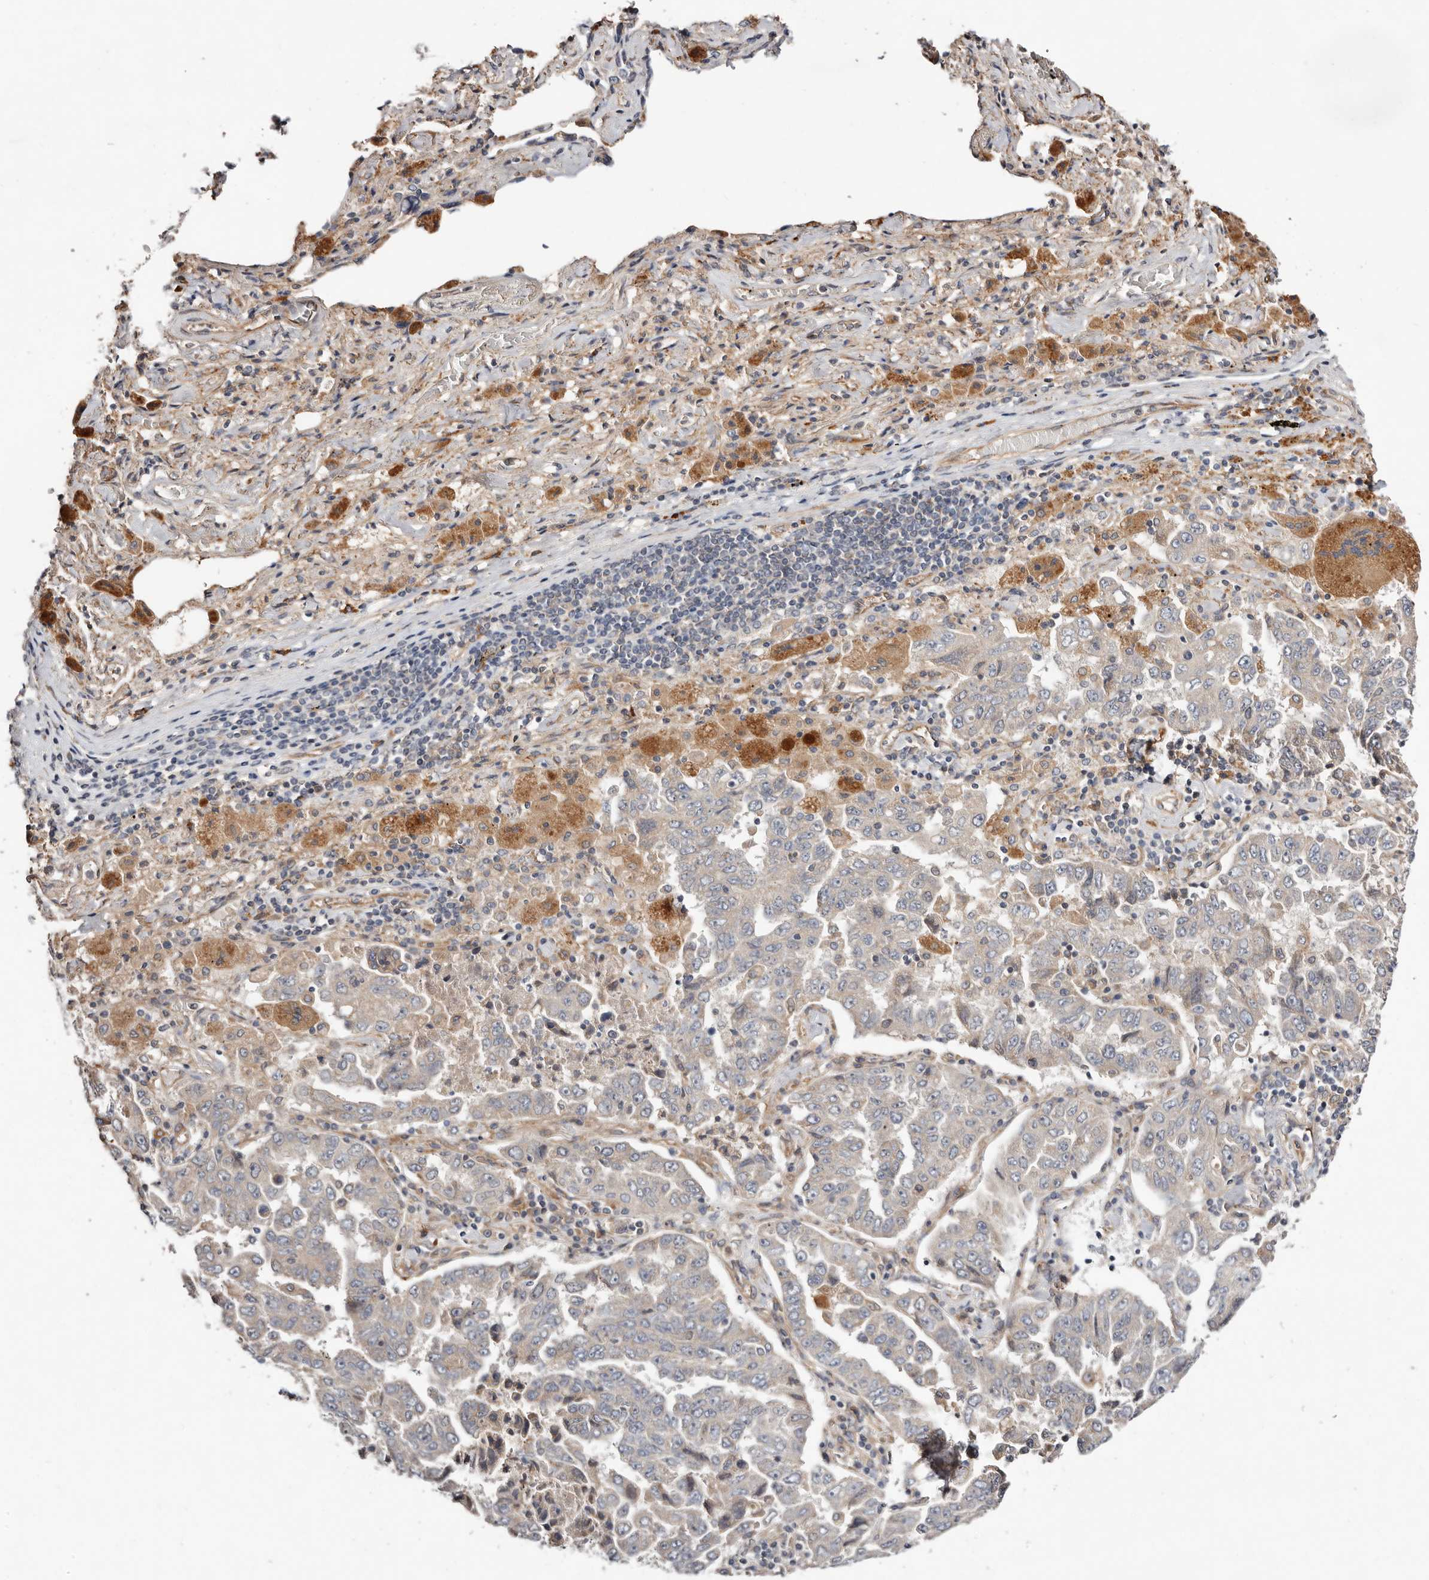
{"staining": {"intensity": "negative", "quantity": "none", "location": "none"}, "tissue": "lung cancer", "cell_type": "Tumor cells", "image_type": "cancer", "snomed": [{"axis": "morphology", "description": "Adenocarcinoma, NOS"}, {"axis": "topography", "description": "Lung"}], "caption": "The immunohistochemistry micrograph has no significant staining in tumor cells of lung cancer tissue.", "gene": "MACF1", "patient": {"sex": "female", "age": 51}}